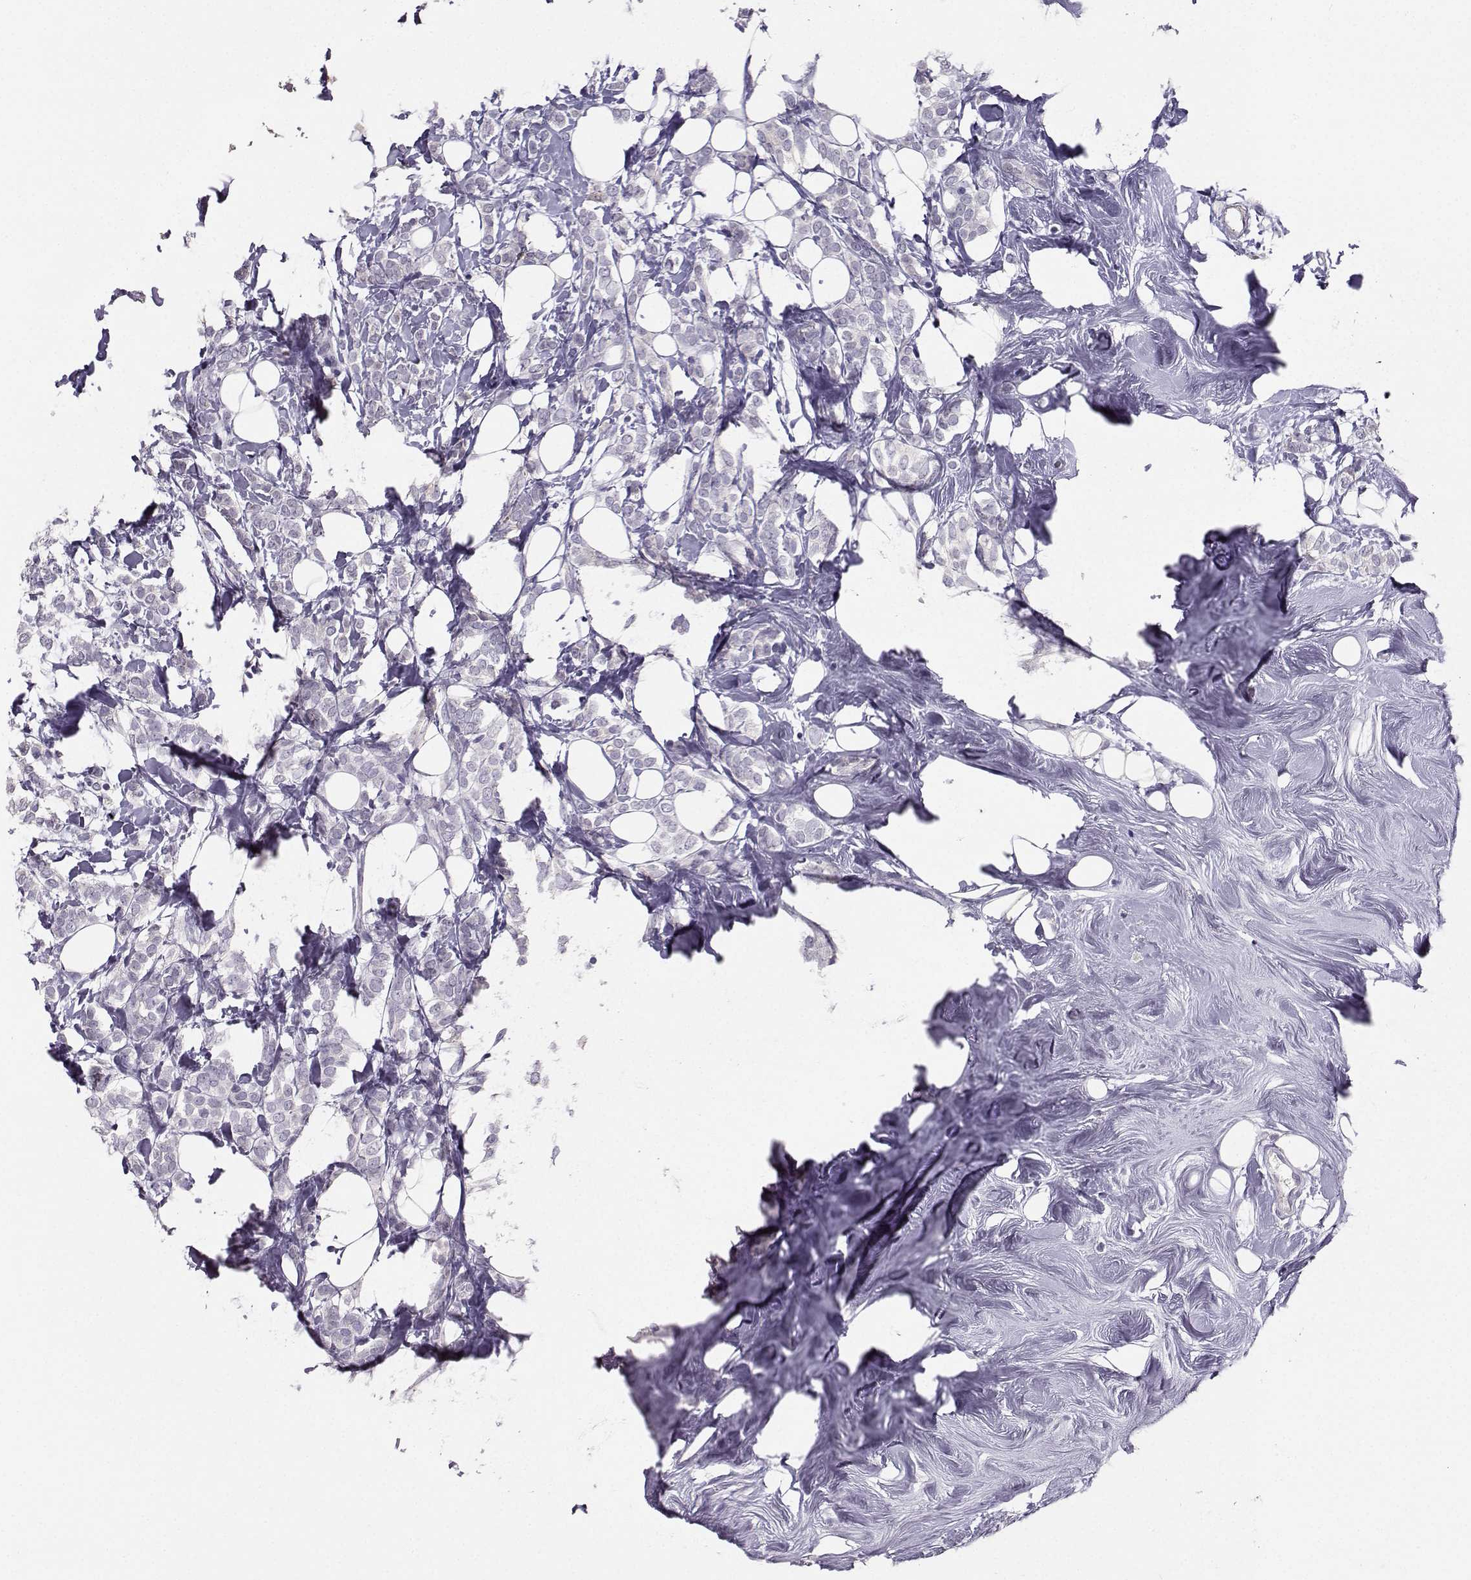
{"staining": {"intensity": "negative", "quantity": "none", "location": "none"}, "tissue": "breast cancer", "cell_type": "Tumor cells", "image_type": "cancer", "snomed": [{"axis": "morphology", "description": "Lobular carcinoma"}, {"axis": "topography", "description": "Breast"}], "caption": "This is a image of IHC staining of breast lobular carcinoma, which shows no expression in tumor cells. (DAB (3,3'-diaminobenzidine) IHC with hematoxylin counter stain).", "gene": "PKP2", "patient": {"sex": "female", "age": 49}}